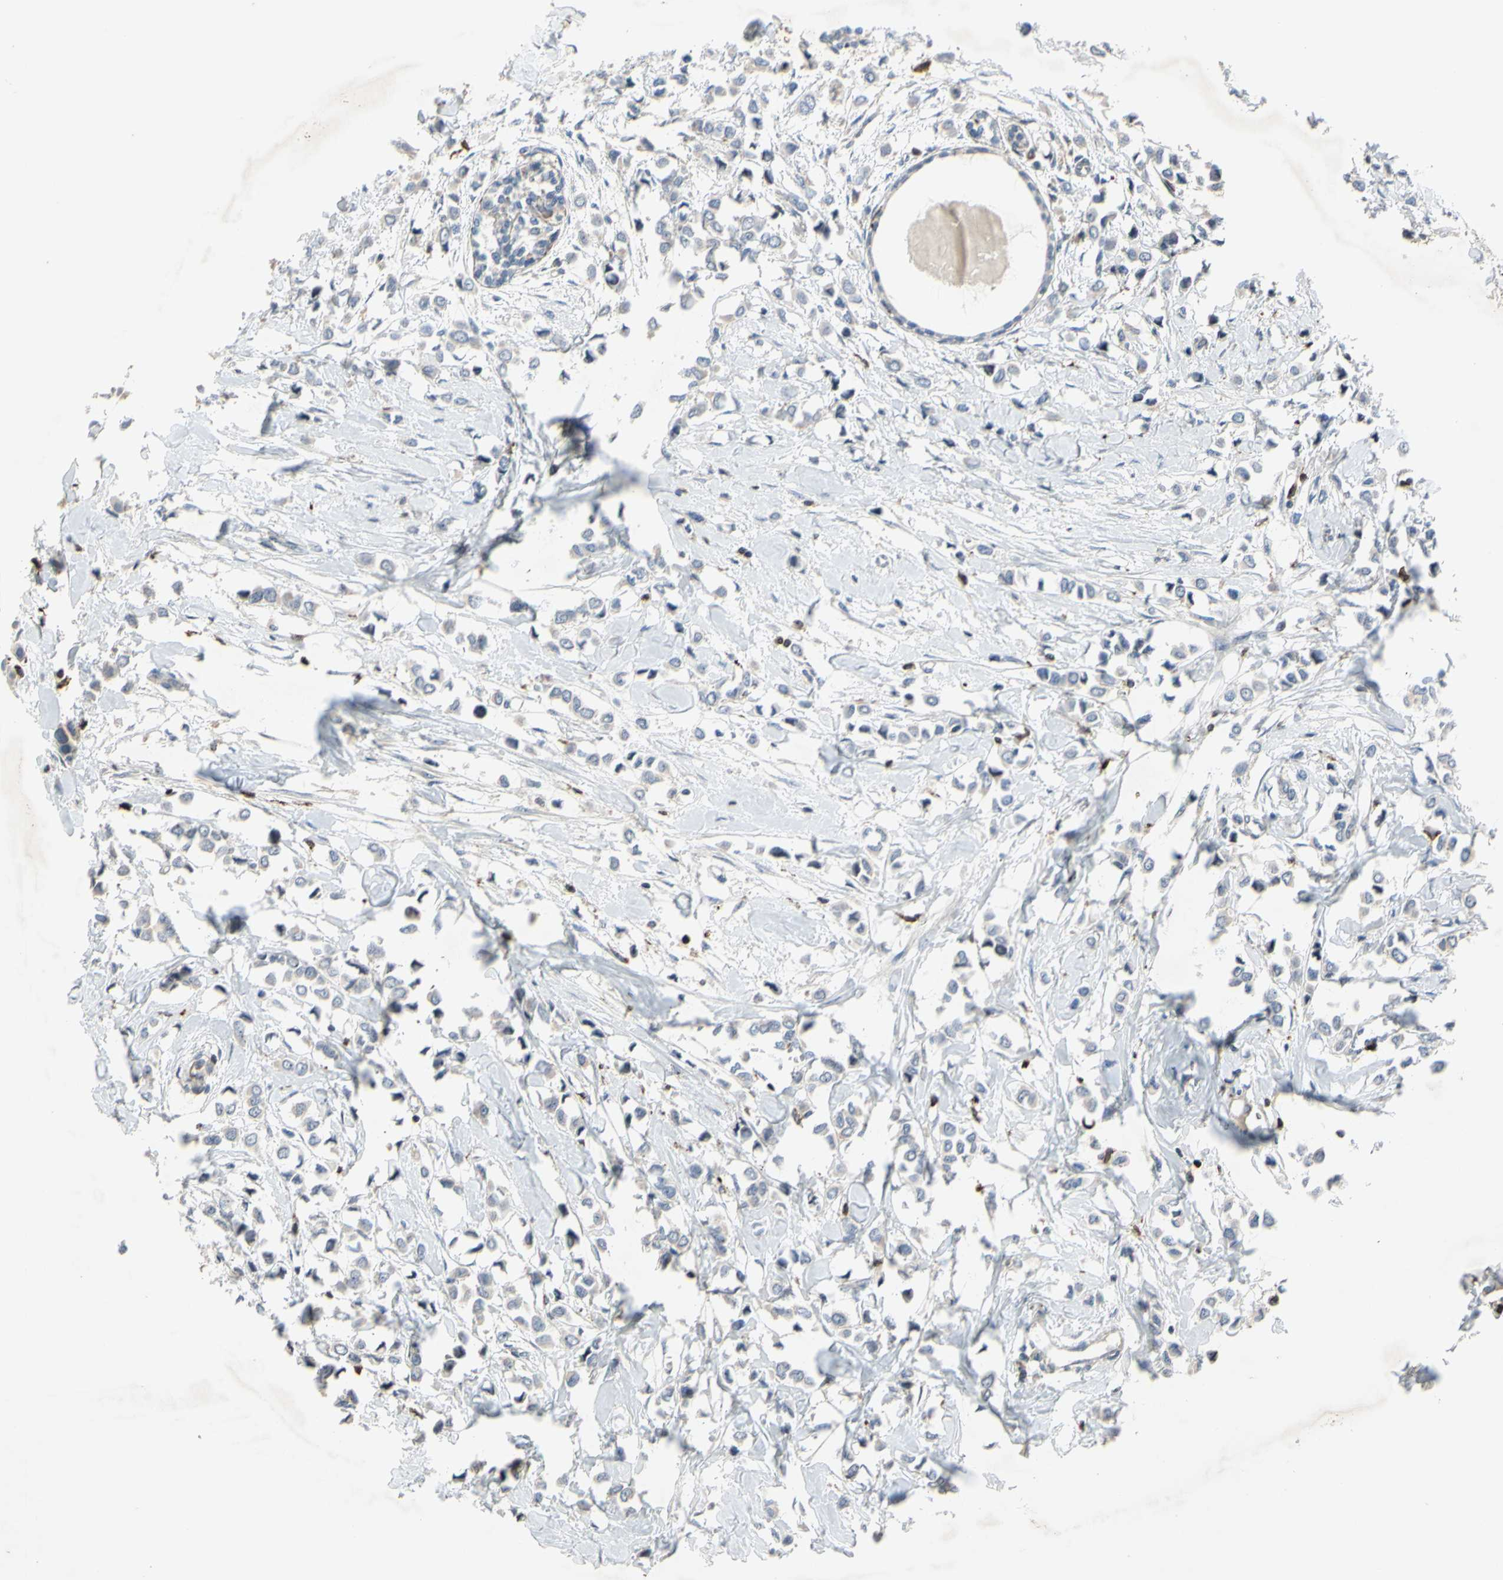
{"staining": {"intensity": "negative", "quantity": "none", "location": "none"}, "tissue": "breast cancer", "cell_type": "Tumor cells", "image_type": "cancer", "snomed": [{"axis": "morphology", "description": "Lobular carcinoma"}, {"axis": "topography", "description": "Breast"}], "caption": "This is an IHC micrograph of breast lobular carcinoma. There is no expression in tumor cells.", "gene": "PLXNA2", "patient": {"sex": "female", "age": 51}}